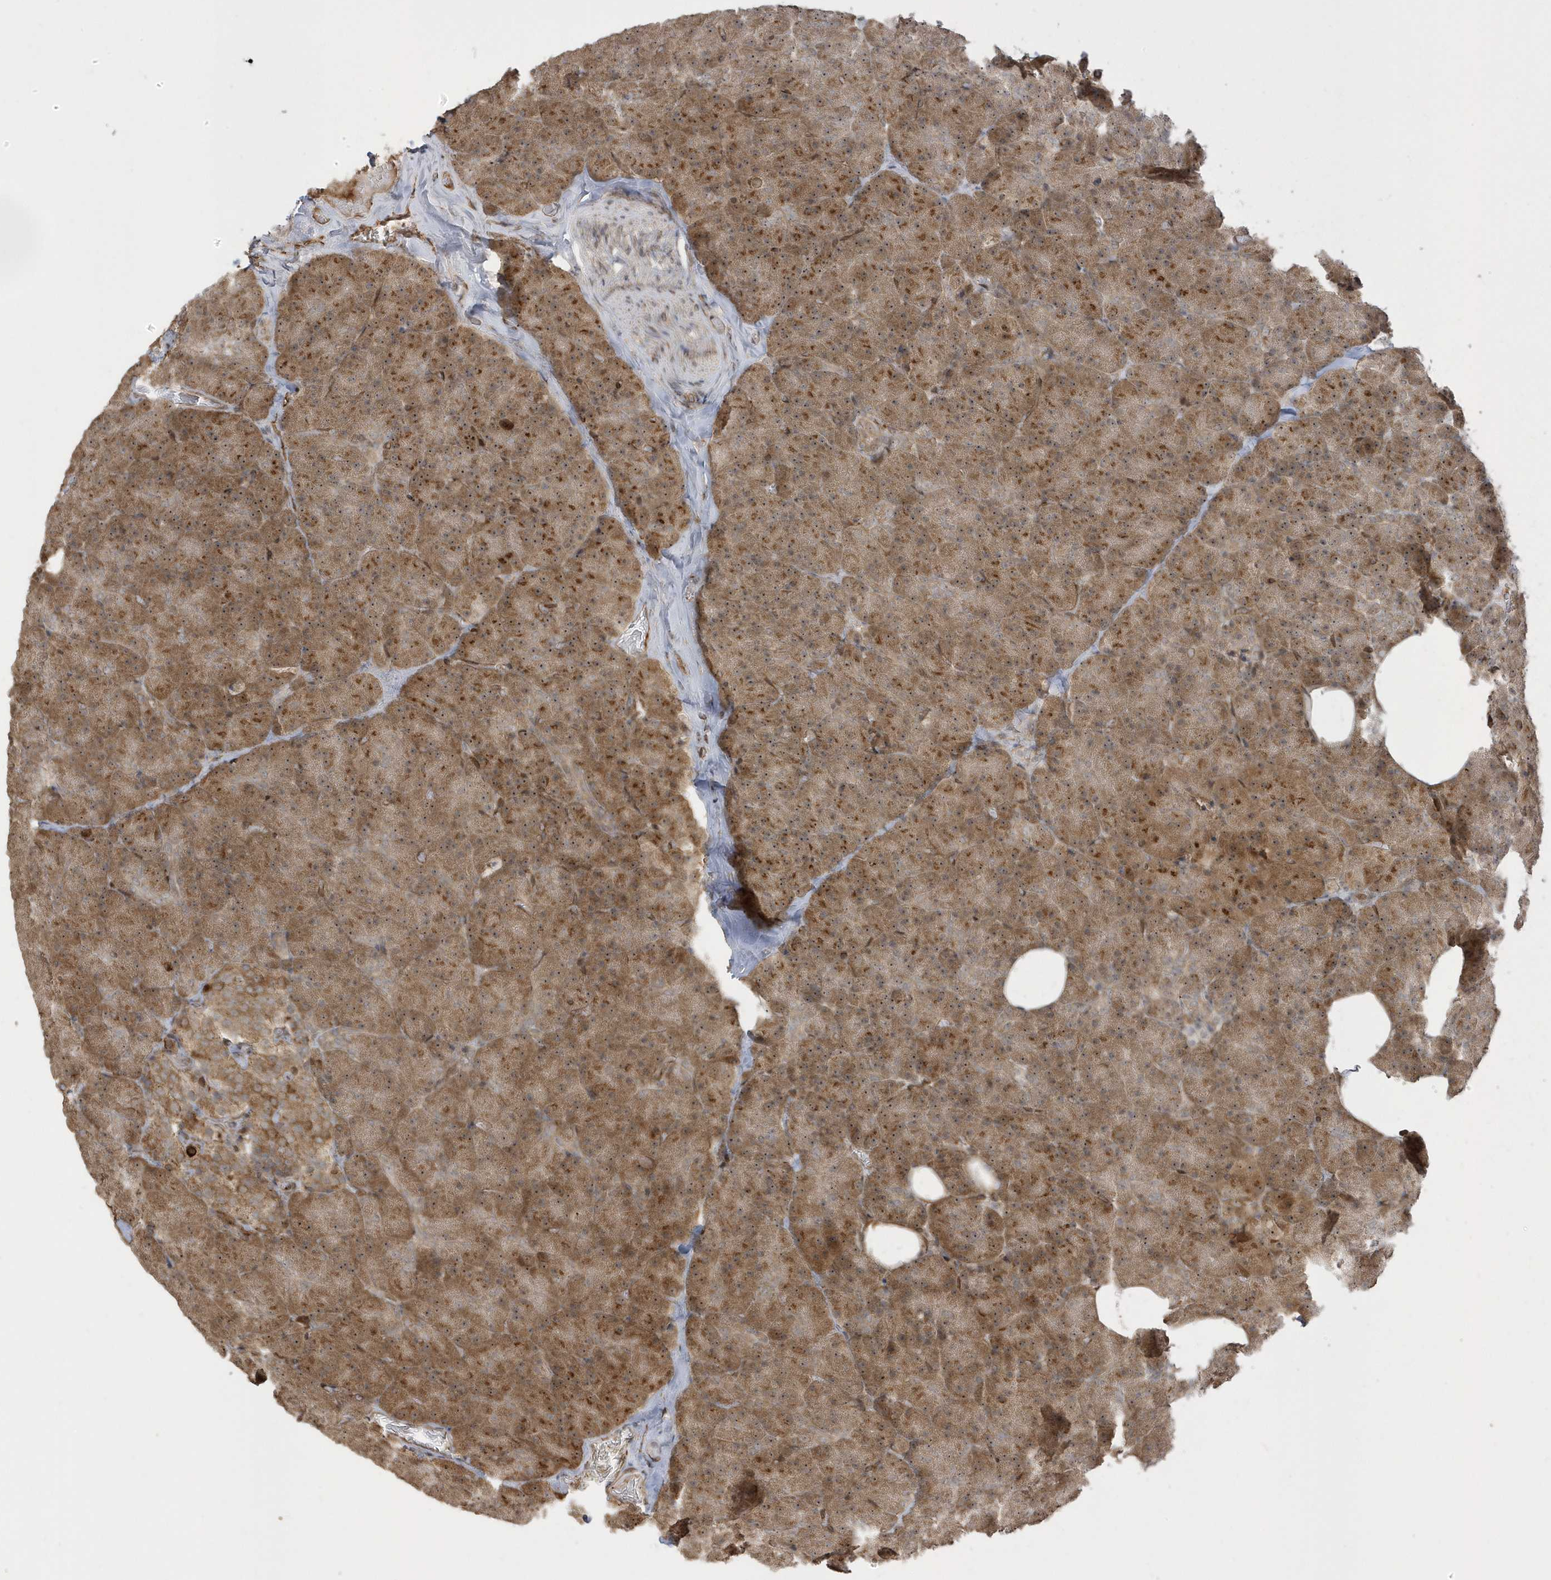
{"staining": {"intensity": "moderate", "quantity": ">75%", "location": "cytoplasmic/membranous,nuclear"}, "tissue": "pancreas", "cell_type": "Exocrine glandular cells", "image_type": "normal", "snomed": [{"axis": "morphology", "description": "Normal tissue, NOS"}, {"axis": "morphology", "description": "Carcinoid, malignant, NOS"}, {"axis": "topography", "description": "Pancreas"}], "caption": "Immunohistochemistry (IHC) of benign human pancreas shows medium levels of moderate cytoplasmic/membranous,nuclear positivity in about >75% of exocrine glandular cells.", "gene": "ECM2", "patient": {"sex": "female", "age": 35}}